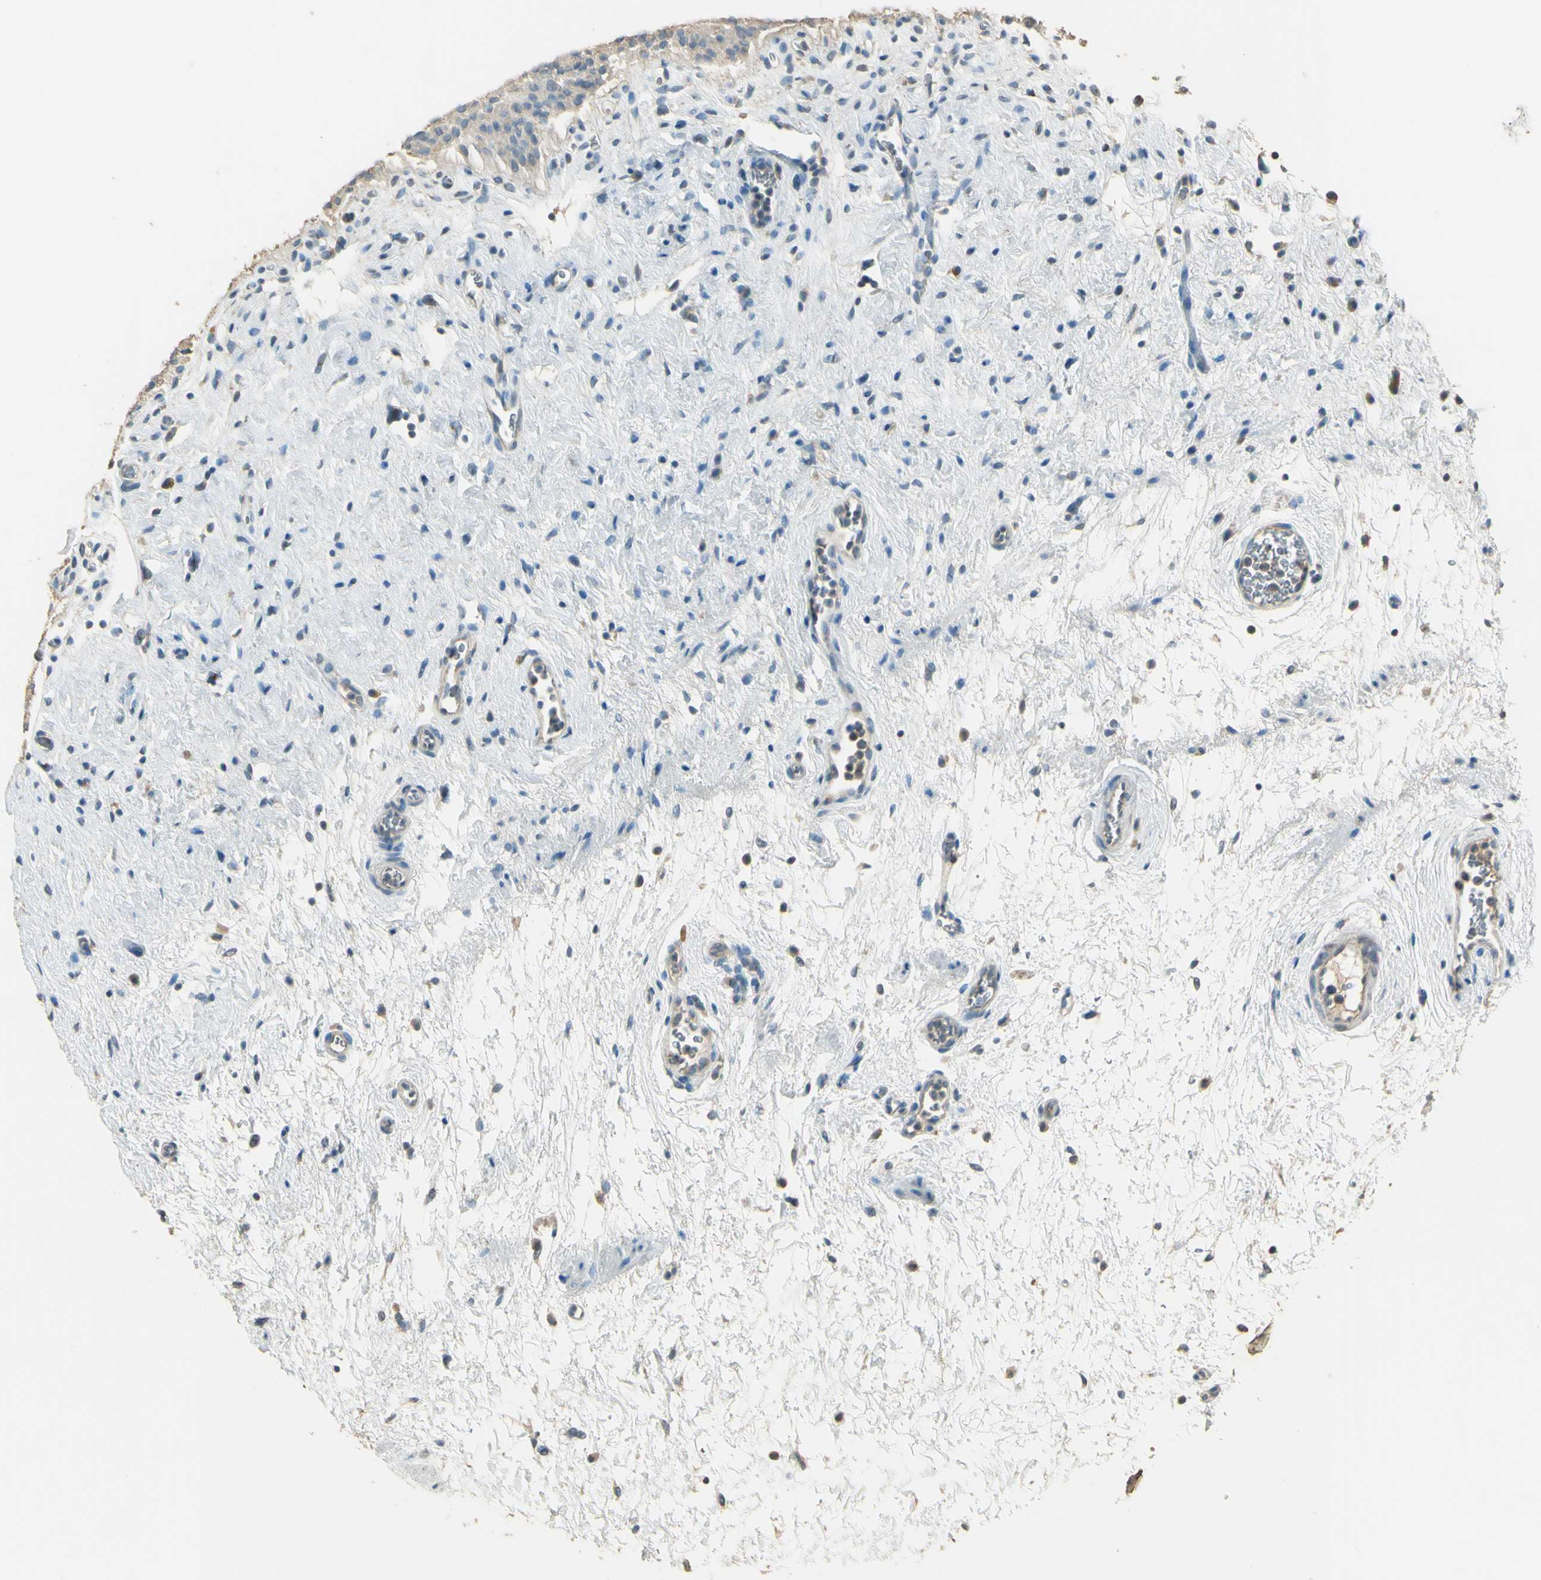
{"staining": {"intensity": "moderate", "quantity": "<25%", "location": "cytoplasmic/membranous"}, "tissue": "urinary bladder", "cell_type": "Urothelial cells", "image_type": "normal", "snomed": [{"axis": "morphology", "description": "Normal tissue, NOS"}, {"axis": "morphology", "description": "Urothelial carcinoma, High grade"}, {"axis": "topography", "description": "Urinary bladder"}], "caption": "Immunohistochemistry (IHC) of unremarkable human urinary bladder shows low levels of moderate cytoplasmic/membranous expression in about <25% of urothelial cells. (DAB (3,3'-diaminobenzidine) IHC with brightfield microscopy, high magnification).", "gene": "UXS1", "patient": {"sex": "male", "age": 46}}